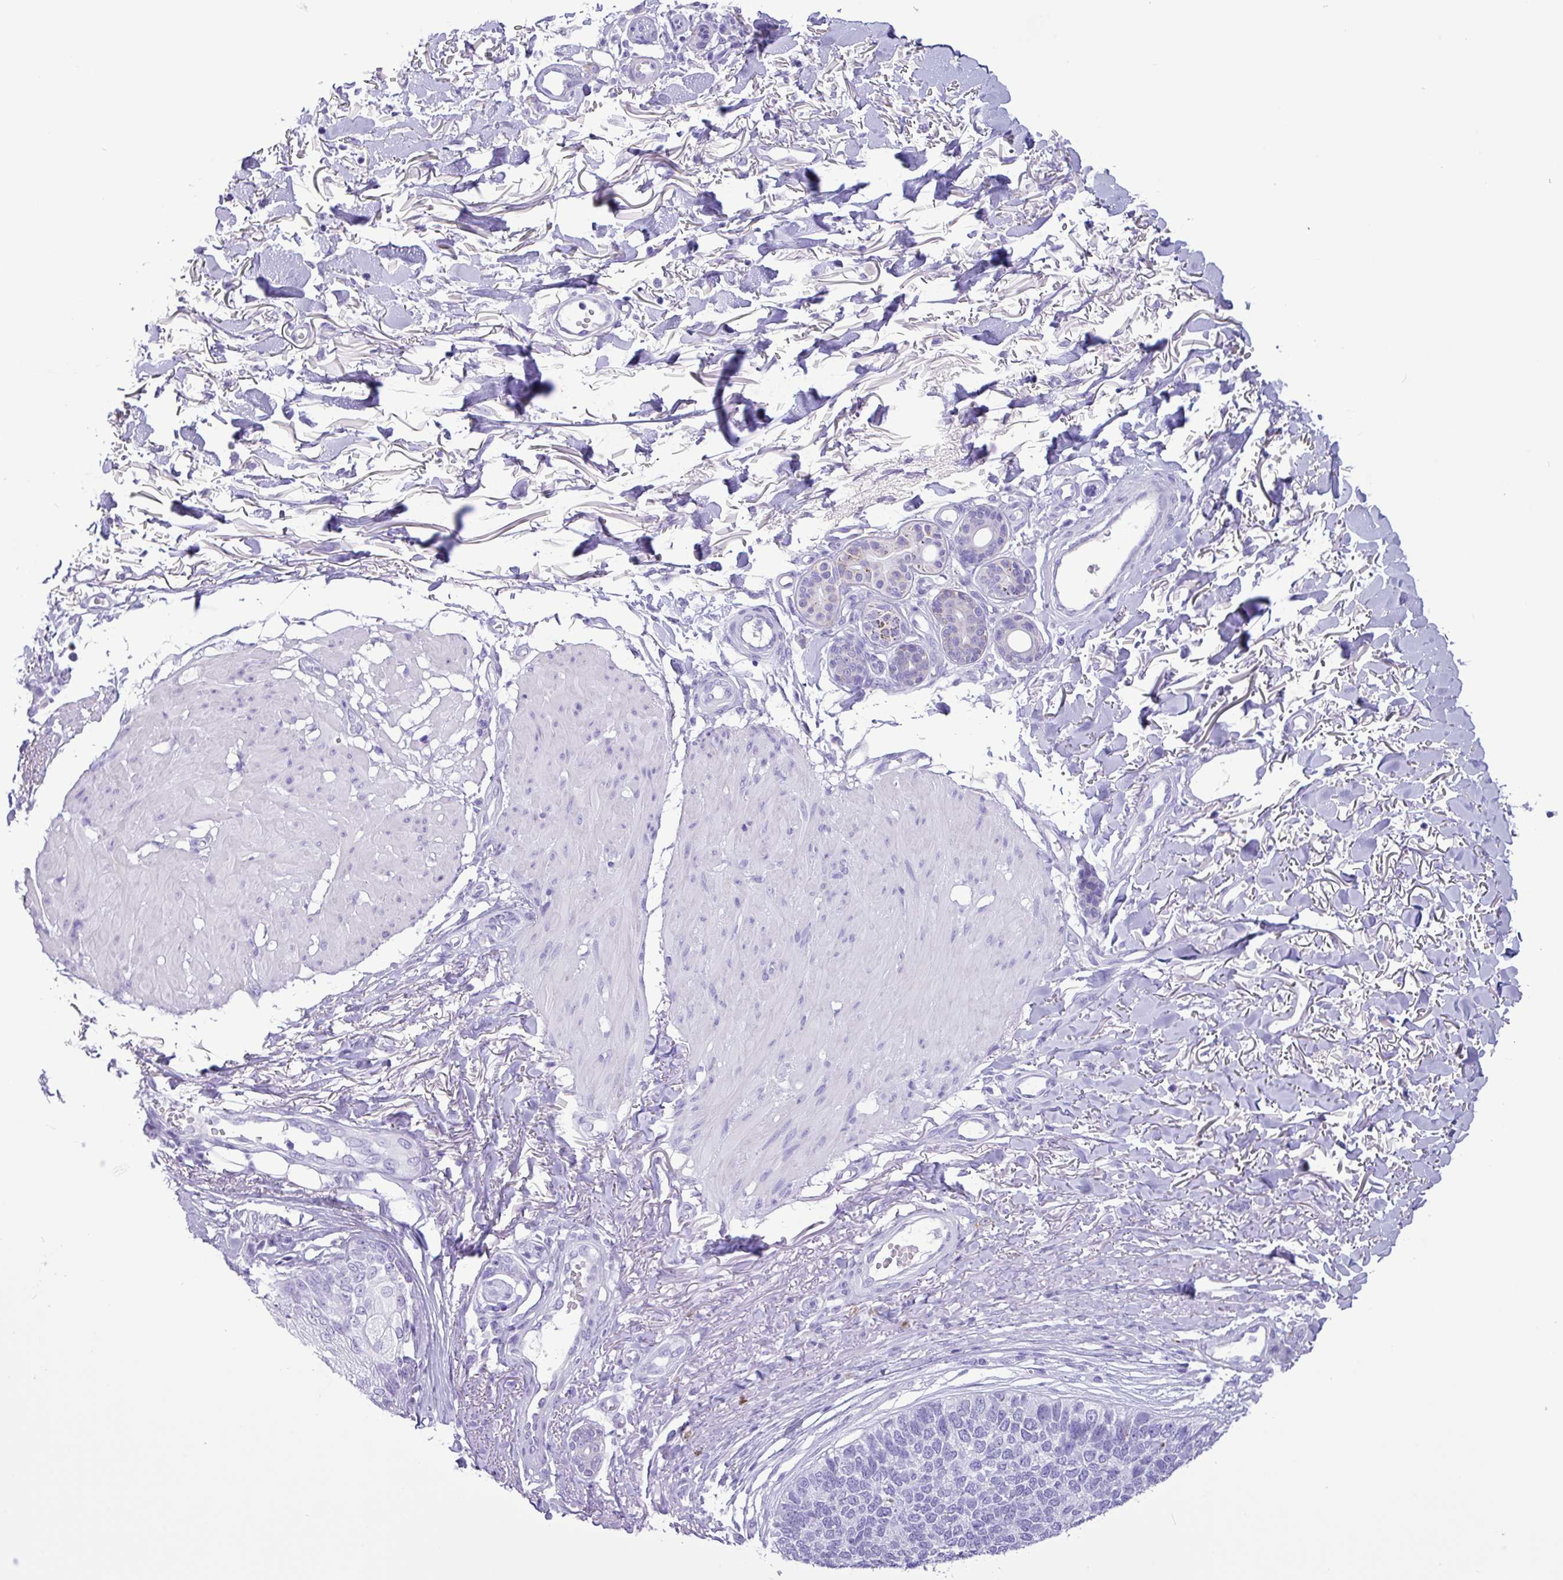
{"staining": {"intensity": "negative", "quantity": "none", "location": "none"}, "tissue": "skin cancer", "cell_type": "Tumor cells", "image_type": "cancer", "snomed": [{"axis": "morphology", "description": "Basal cell carcinoma"}, {"axis": "topography", "description": "Skin"}], "caption": "The immunohistochemistry photomicrograph has no significant positivity in tumor cells of skin cancer tissue. The staining is performed using DAB brown chromogen with nuclei counter-stained in using hematoxylin.", "gene": "CKMT2", "patient": {"sex": "female", "age": 84}}